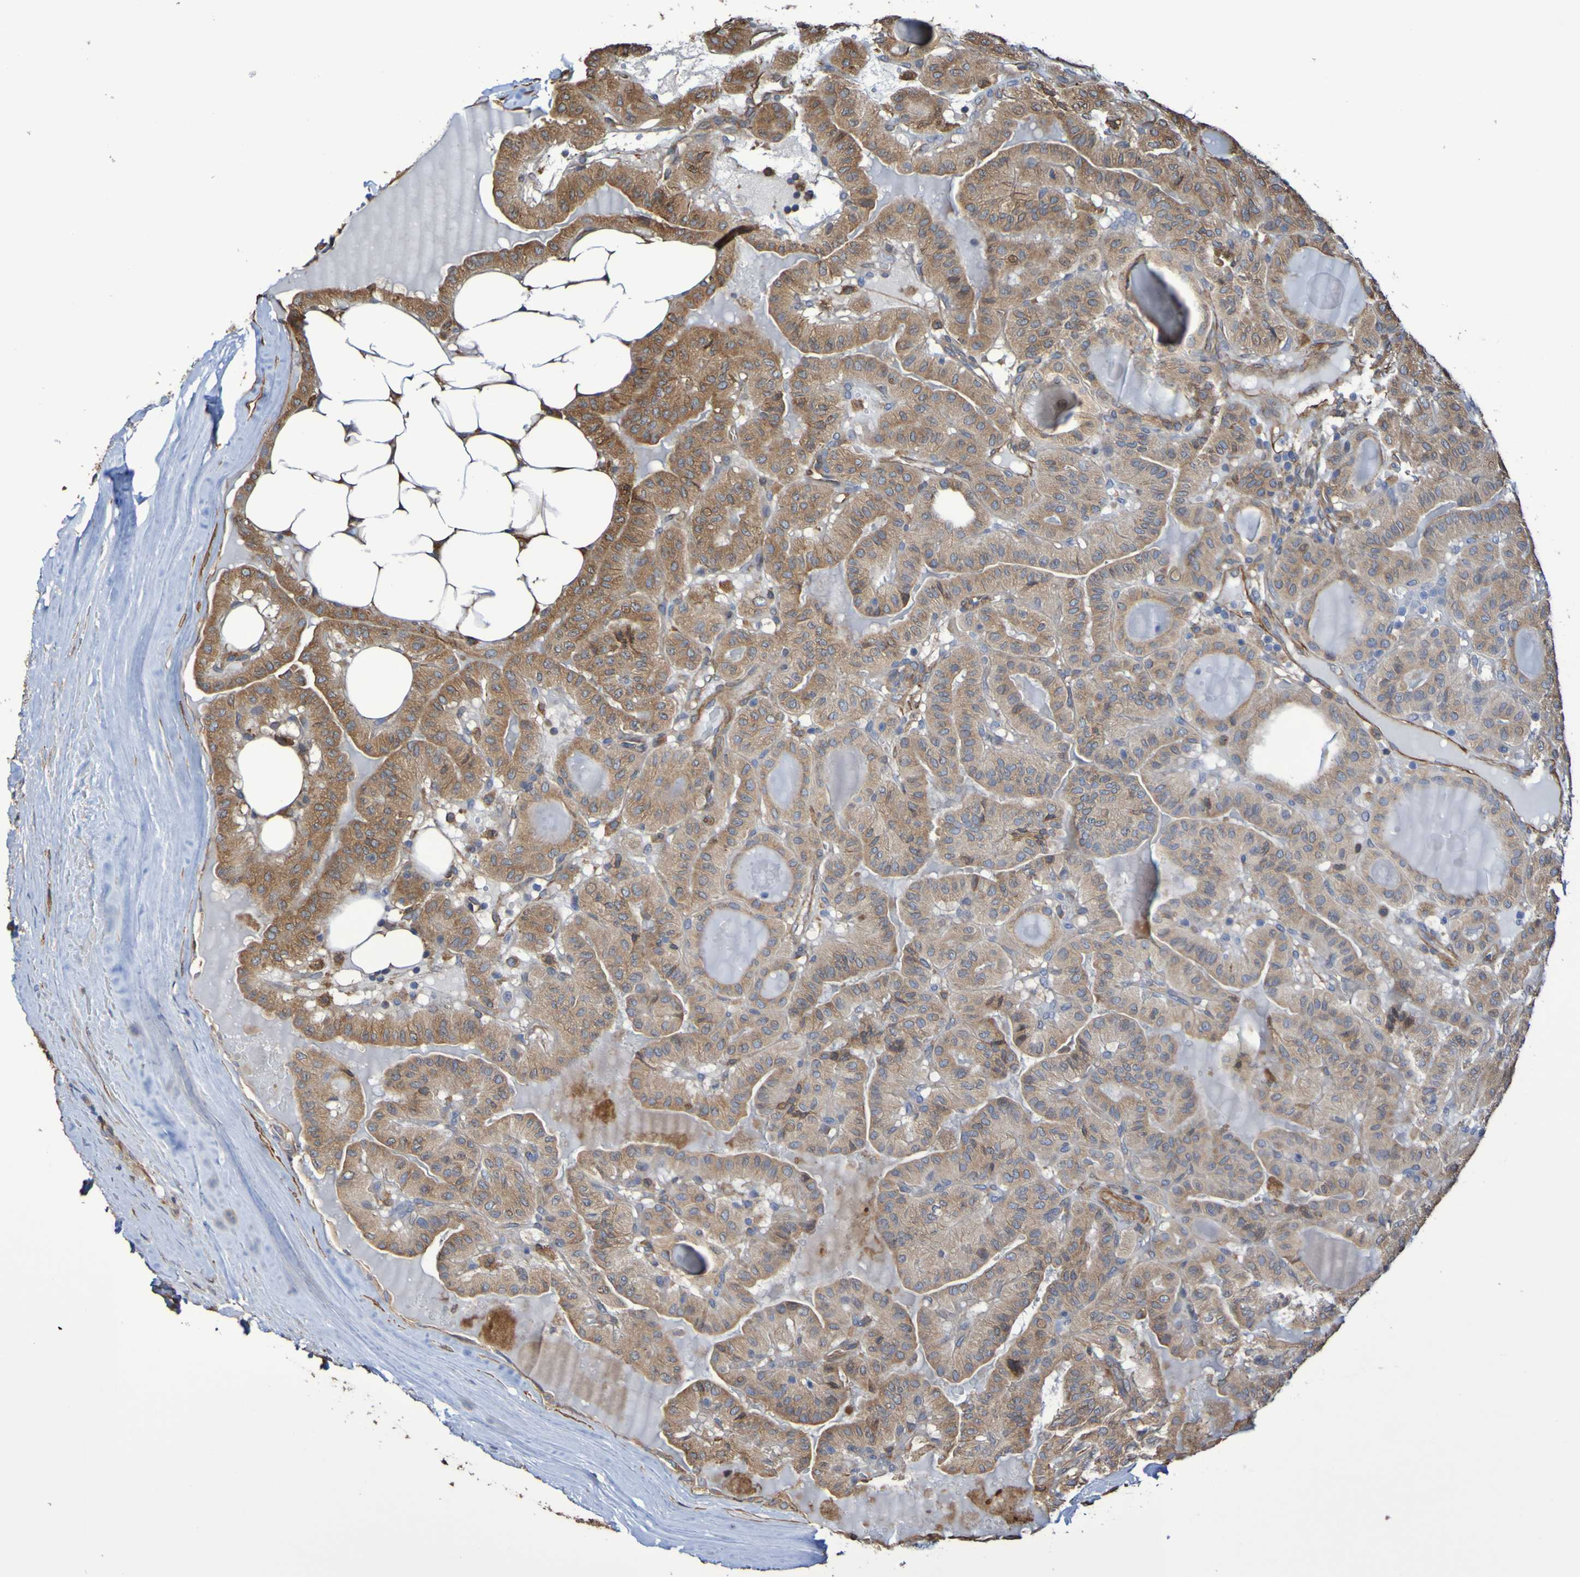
{"staining": {"intensity": "moderate", "quantity": ">75%", "location": "cytoplasmic/membranous"}, "tissue": "thyroid cancer", "cell_type": "Tumor cells", "image_type": "cancer", "snomed": [{"axis": "morphology", "description": "Papillary adenocarcinoma, NOS"}, {"axis": "topography", "description": "Thyroid gland"}], "caption": "Immunohistochemistry staining of thyroid cancer, which shows medium levels of moderate cytoplasmic/membranous expression in approximately >75% of tumor cells indicating moderate cytoplasmic/membranous protein staining. The staining was performed using DAB (3,3'-diaminobenzidine) (brown) for protein detection and nuclei were counterstained in hematoxylin (blue).", "gene": "RAB11A", "patient": {"sex": "male", "age": 77}}